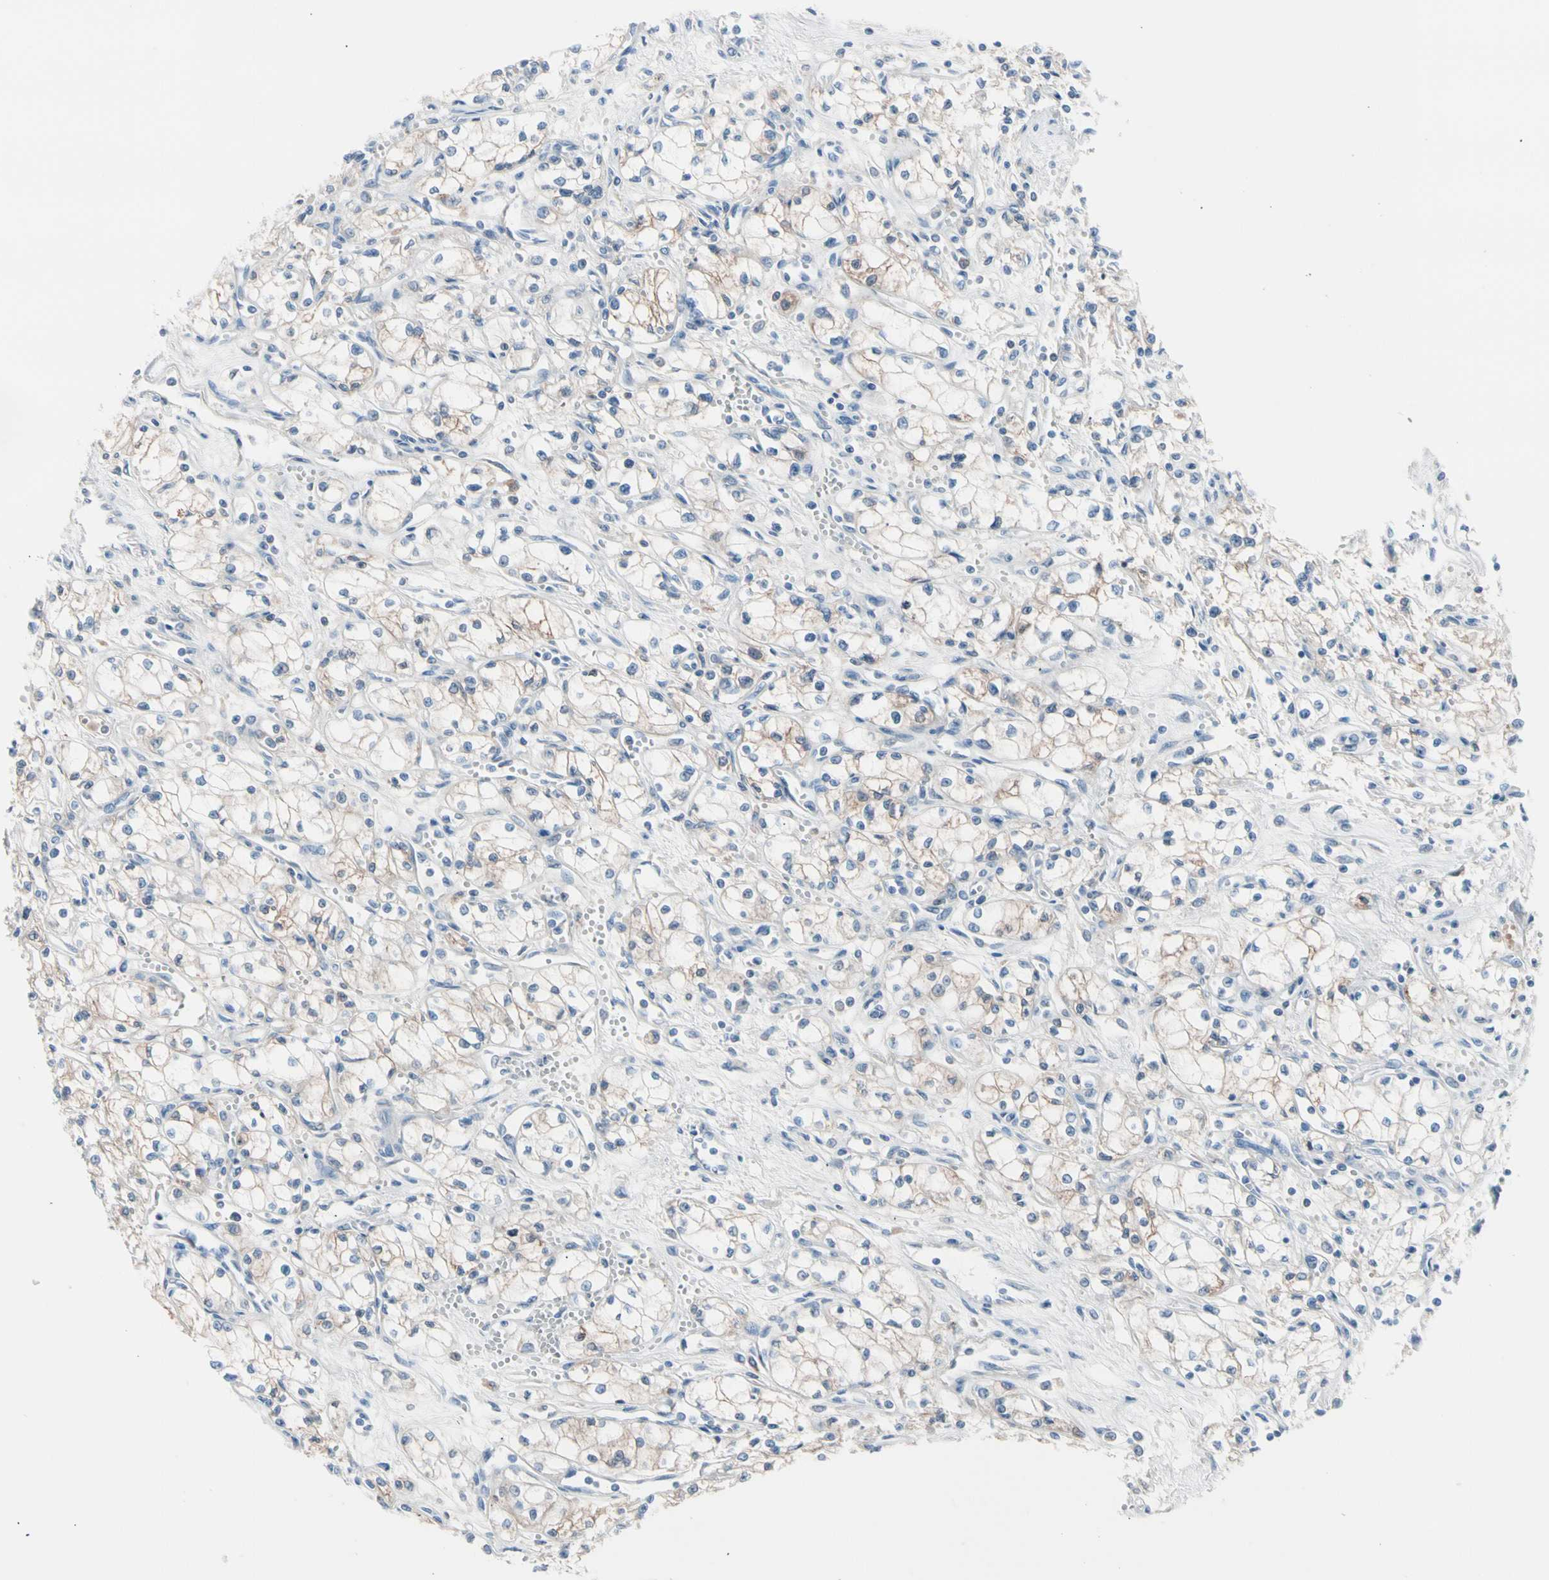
{"staining": {"intensity": "negative", "quantity": "none", "location": "none"}, "tissue": "renal cancer", "cell_type": "Tumor cells", "image_type": "cancer", "snomed": [{"axis": "morphology", "description": "Normal tissue, NOS"}, {"axis": "morphology", "description": "Adenocarcinoma, NOS"}, {"axis": "topography", "description": "Kidney"}], "caption": "Tumor cells are negative for protein expression in human renal cancer (adenocarcinoma).", "gene": "CASQ1", "patient": {"sex": "male", "age": 59}}